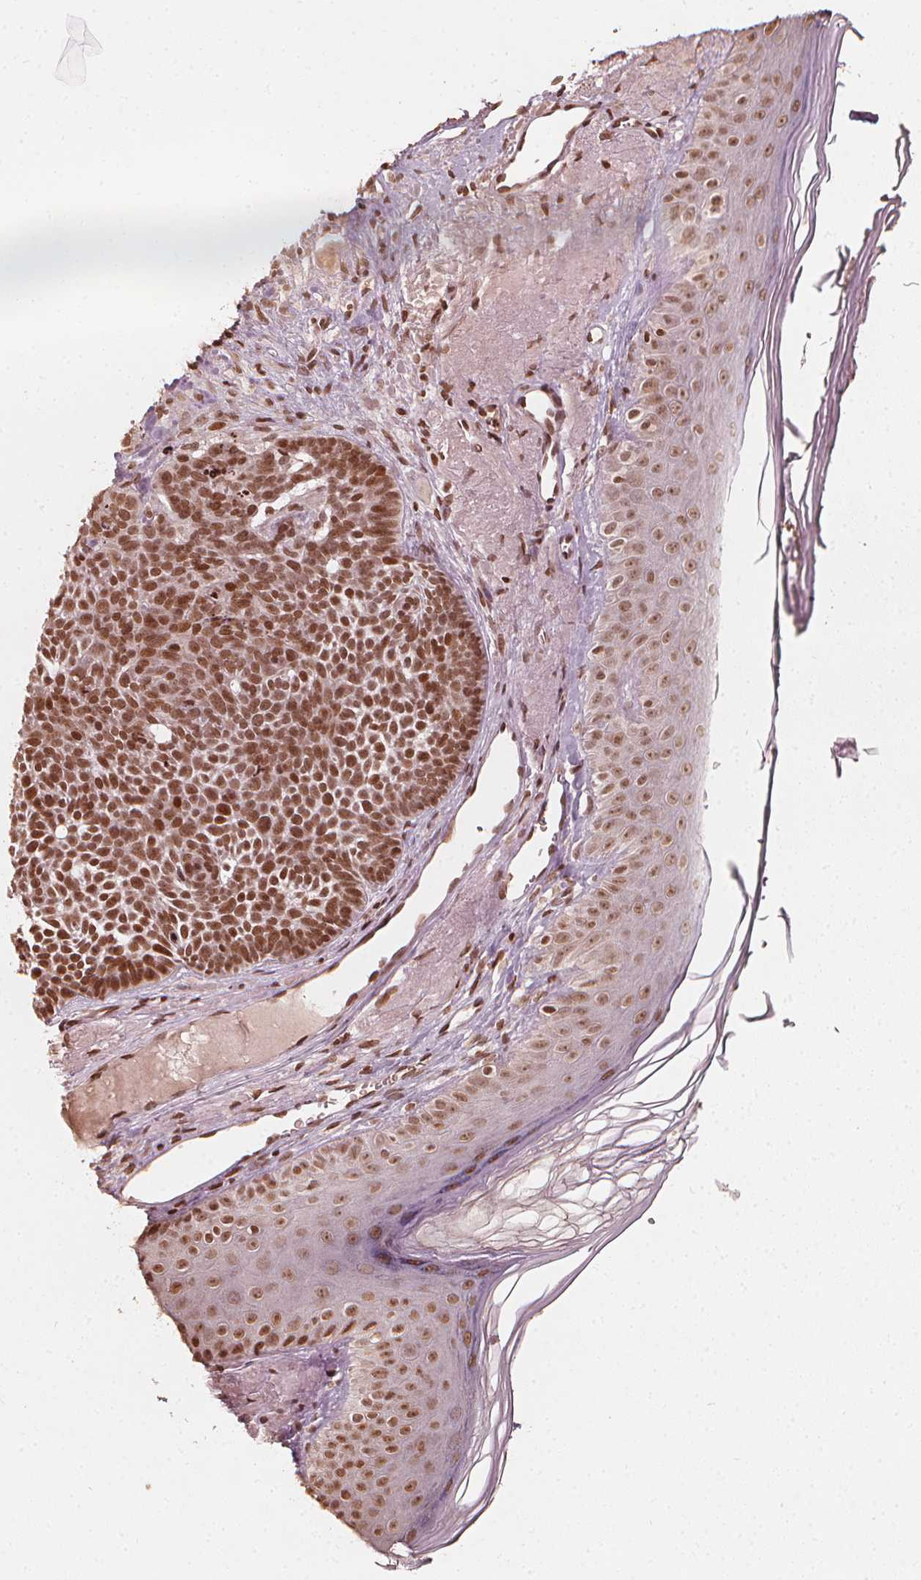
{"staining": {"intensity": "moderate", "quantity": ">75%", "location": "nuclear"}, "tissue": "skin cancer", "cell_type": "Tumor cells", "image_type": "cancer", "snomed": [{"axis": "morphology", "description": "Basal cell carcinoma"}, {"axis": "topography", "description": "Skin"}], "caption": "The micrograph exhibits staining of basal cell carcinoma (skin), revealing moderate nuclear protein expression (brown color) within tumor cells.", "gene": "H3C14", "patient": {"sex": "male", "age": 81}}